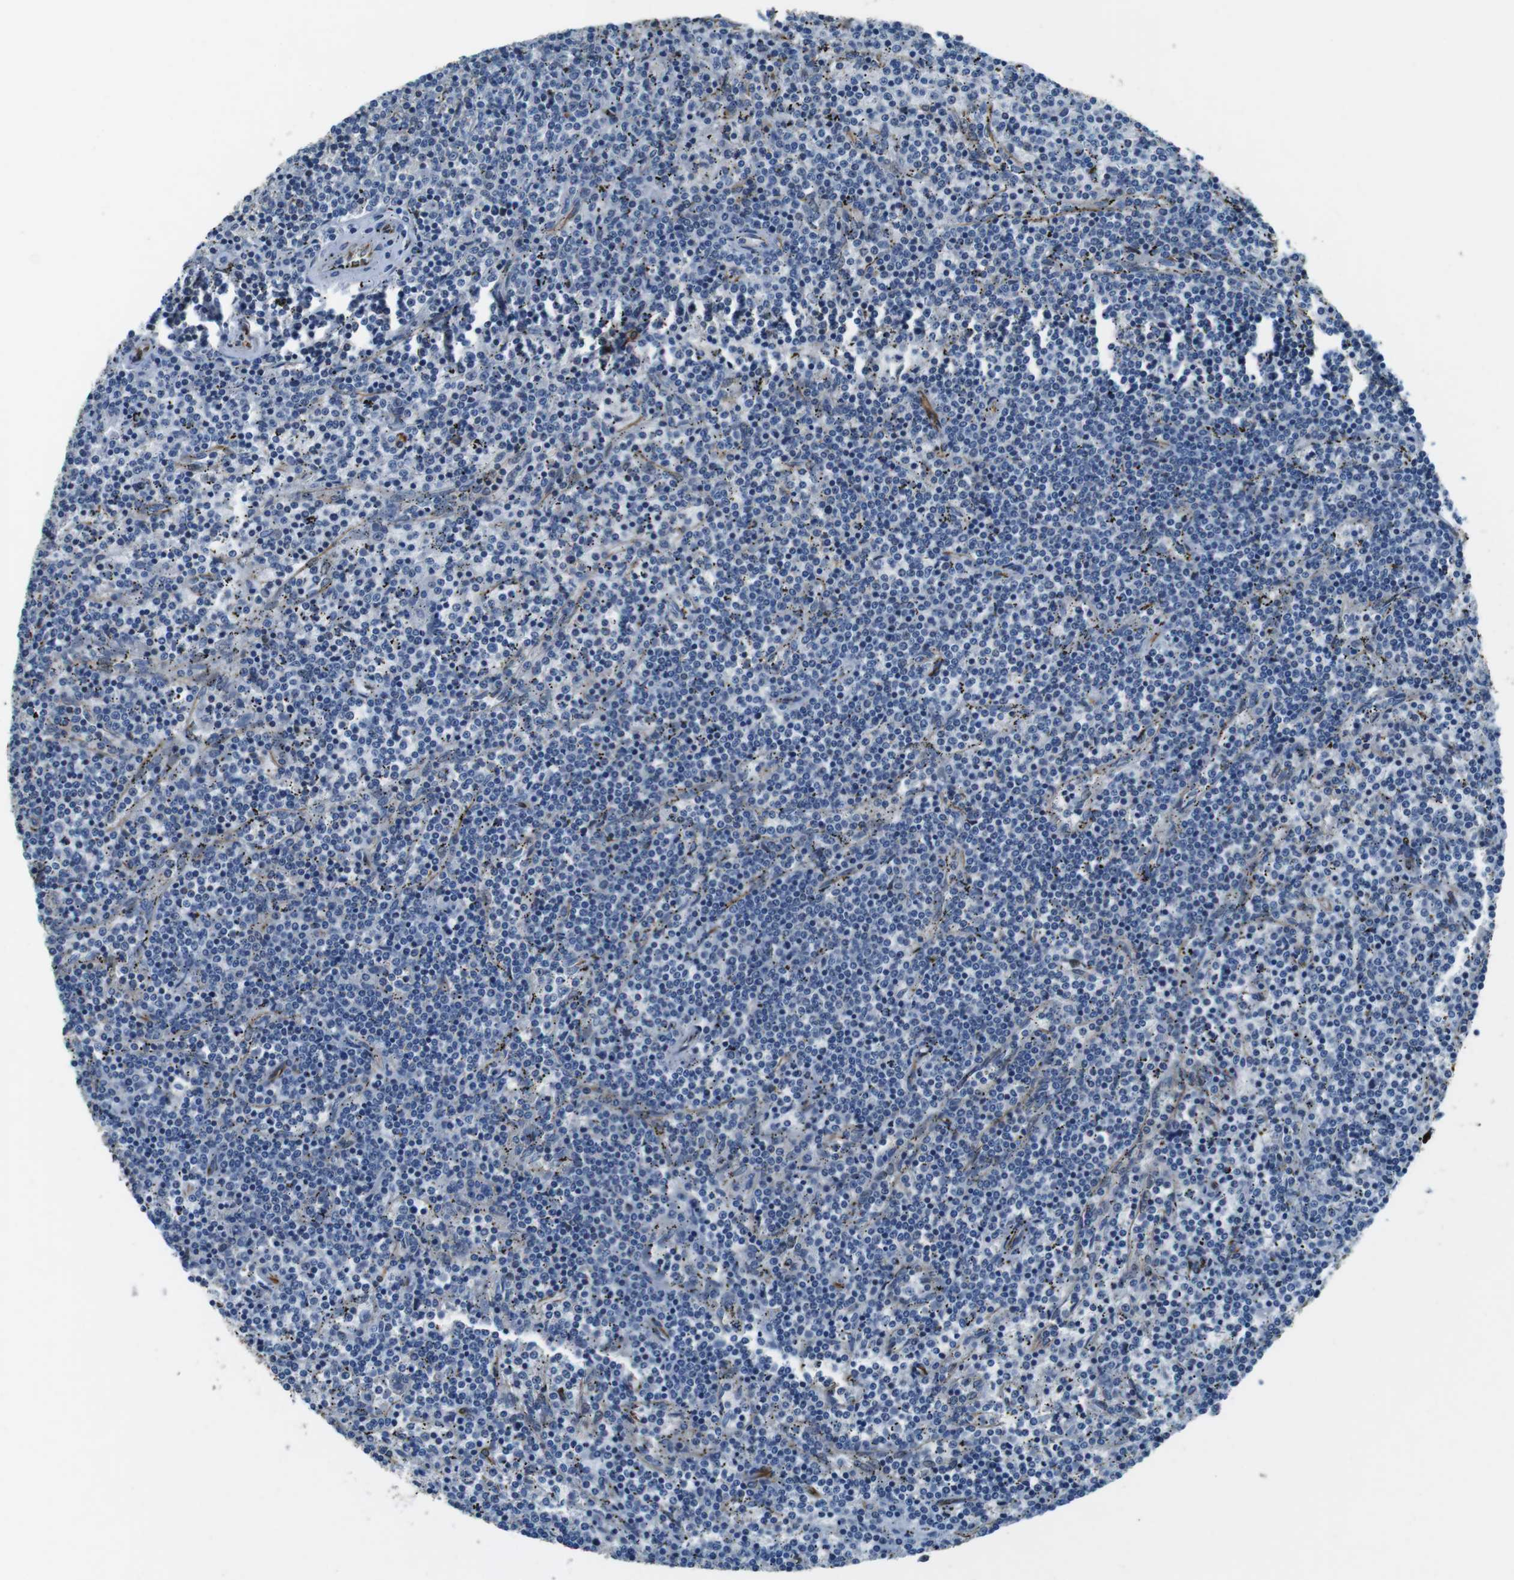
{"staining": {"intensity": "negative", "quantity": "none", "location": "none"}, "tissue": "lymphoma", "cell_type": "Tumor cells", "image_type": "cancer", "snomed": [{"axis": "morphology", "description": "Malignant lymphoma, non-Hodgkin's type, Low grade"}, {"axis": "topography", "description": "Spleen"}], "caption": "Tumor cells show no significant protein expression in low-grade malignant lymphoma, non-Hodgkin's type. Brightfield microscopy of IHC stained with DAB (3,3'-diaminobenzidine) (brown) and hematoxylin (blue), captured at high magnification.", "gene": "LRRC49", "patient": {"sex": "female", "age": 50}}